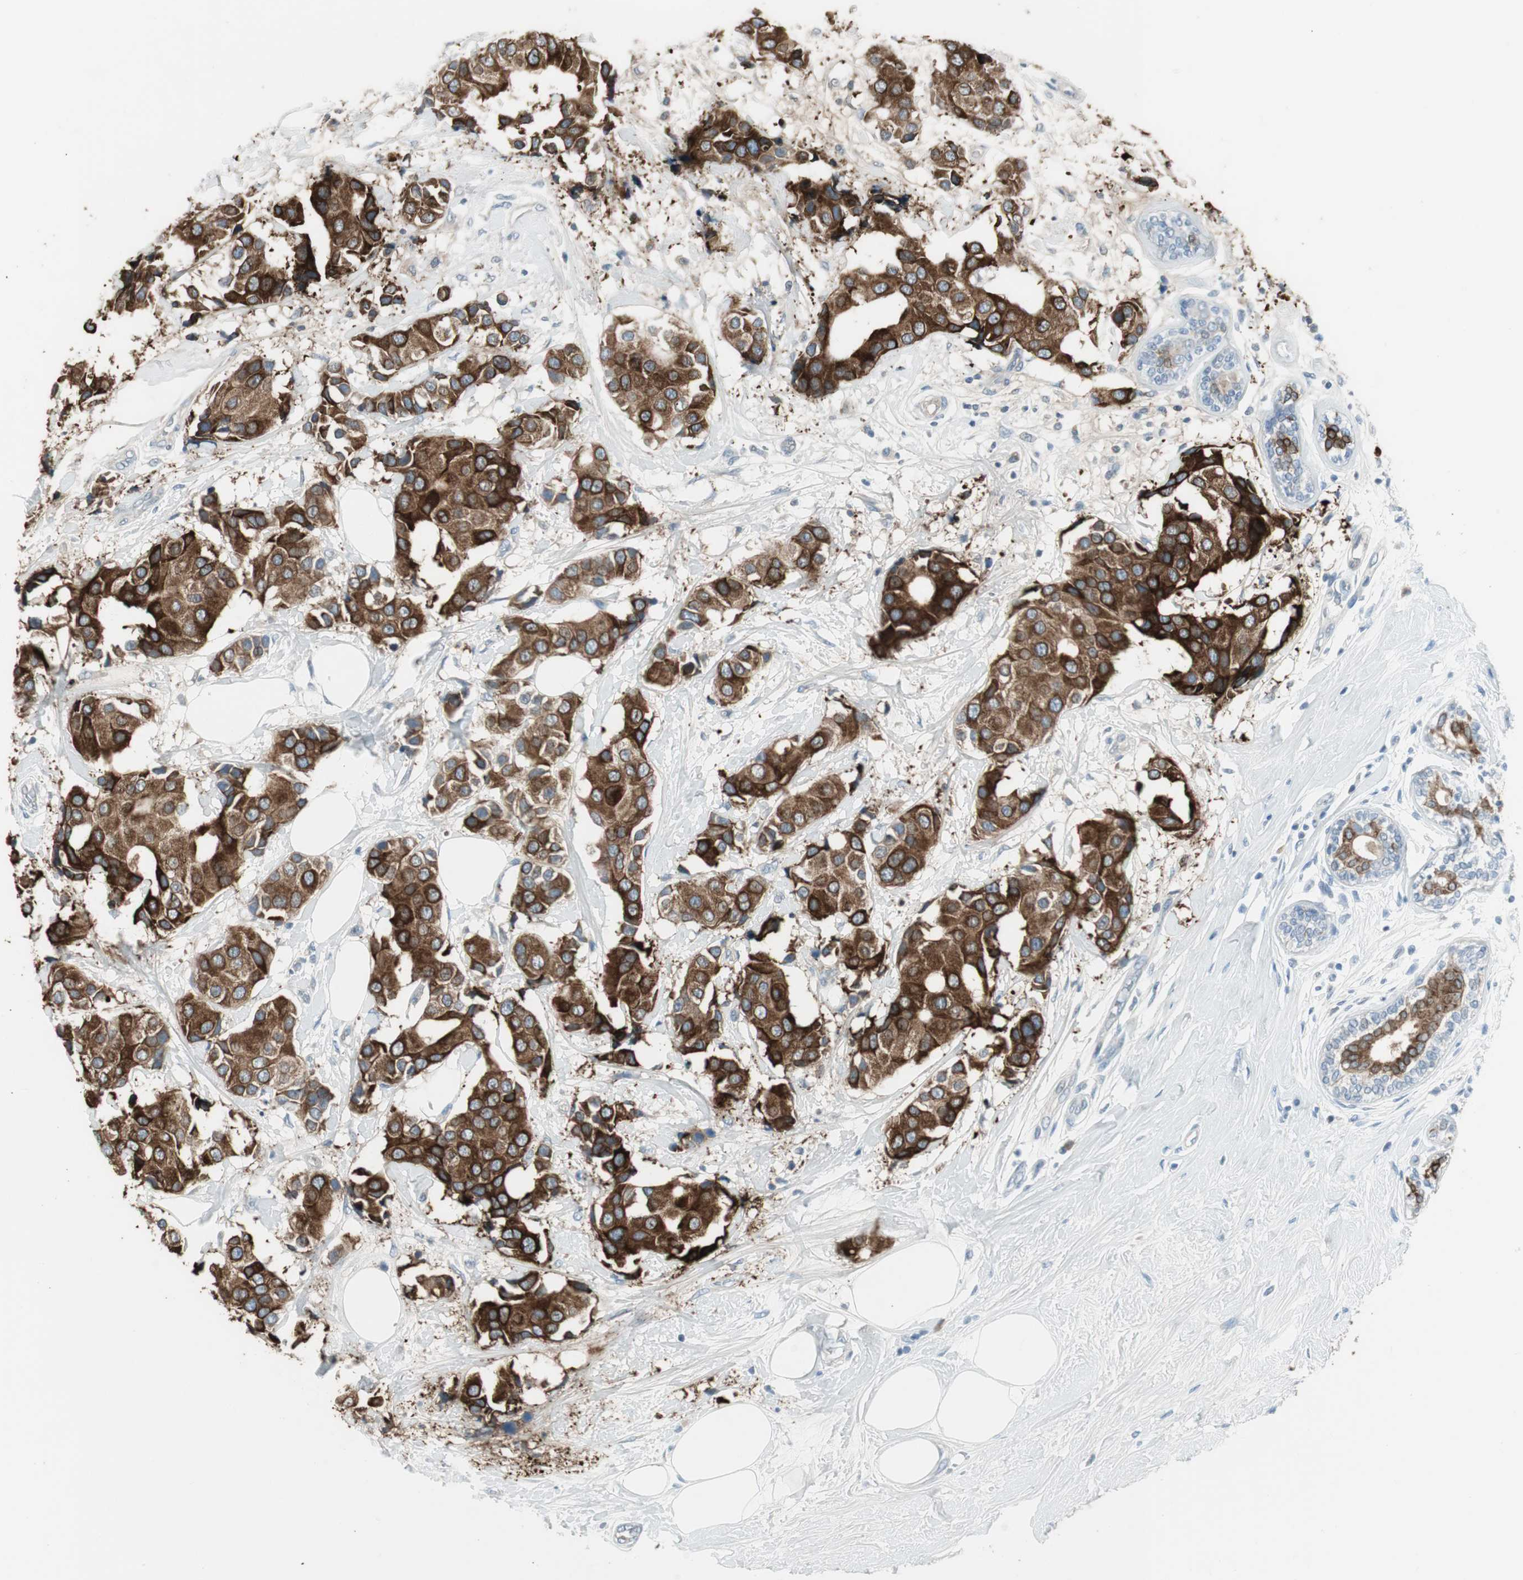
{"staining": {"intensity": "strong", "quantity": ">75%", "location": "cytoplasmic/membranous"}, "tissue": "breast cancer", "cell_type": "Tumor cells", "image_type": "cancer", "snomed": [{"axis": "morphology", "description": "Normal tissue, NOS"}, {"axis": "morphology", "description": "Duct carcinoma"}, {"axis": "topography", "description": "Breast"}], "caption": "Intraductal carcinoma (breast) stained with a protein marker demonstrates strong staining in tumor cells.", "gene": "AGR2", "patient": {"sex": "female", "age": 39}}